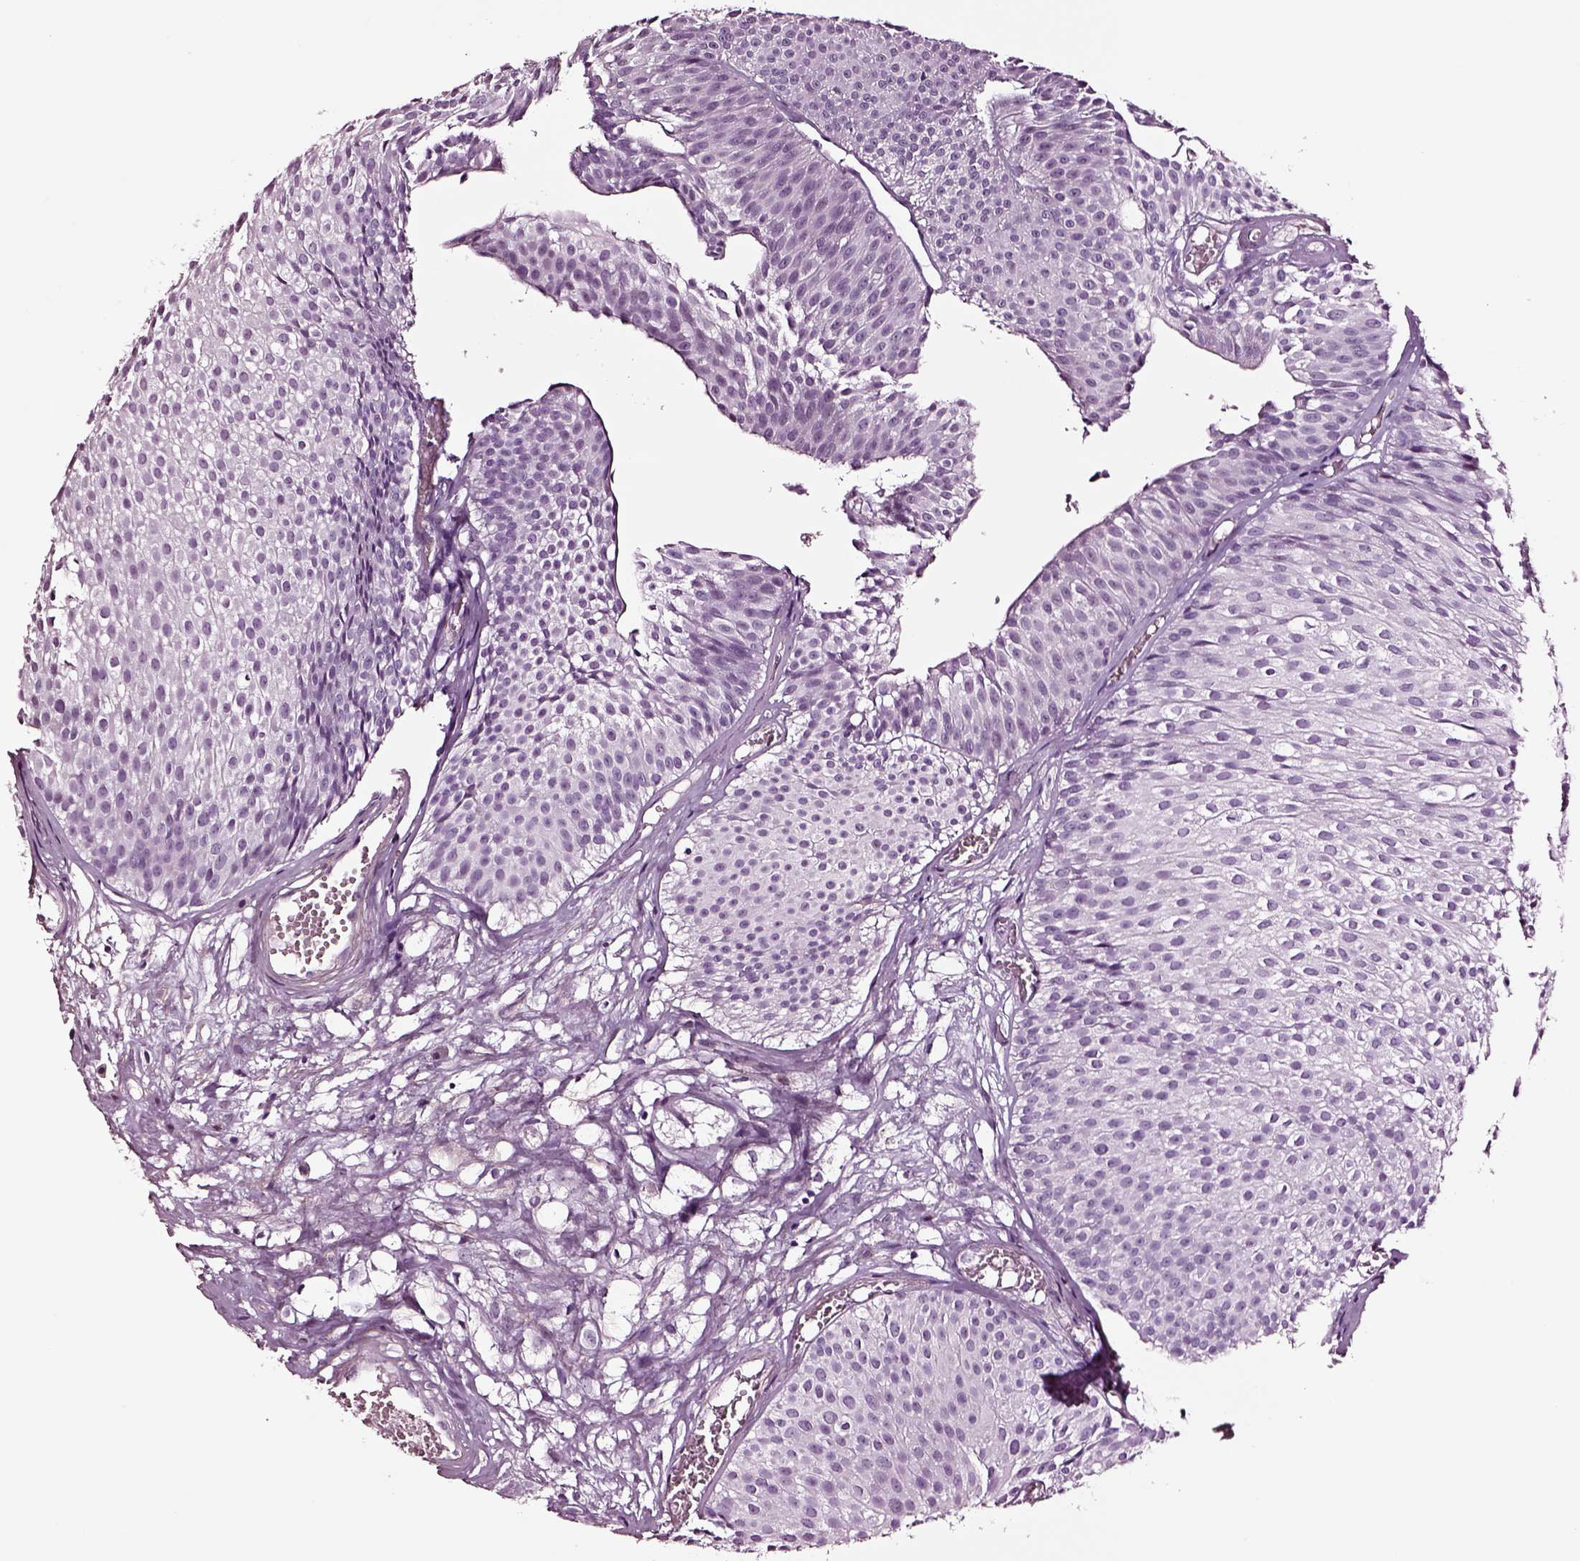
{"staining": {"intensity": "negative", "quantity": "none", "location": "none"}, "tissue": "urothelial cancer", "cell_type": "Tumor cells", "image_type": "cancer", "snomed": [{"axis": "morphology", "description": "Urothelial carcinoma, Low grade"}, {"axis": "topography", "description": "Urinary bladder"}], "caption": "Low-grade urothelial carcinoma was stained to show a protein in brown. There is no significant expression in tumor cells. (DAB (3,3'-diaminobenzidine) IHC, high magnification).", "gene": "SOX10", "patient": {"sex": "male", "age": 63}}